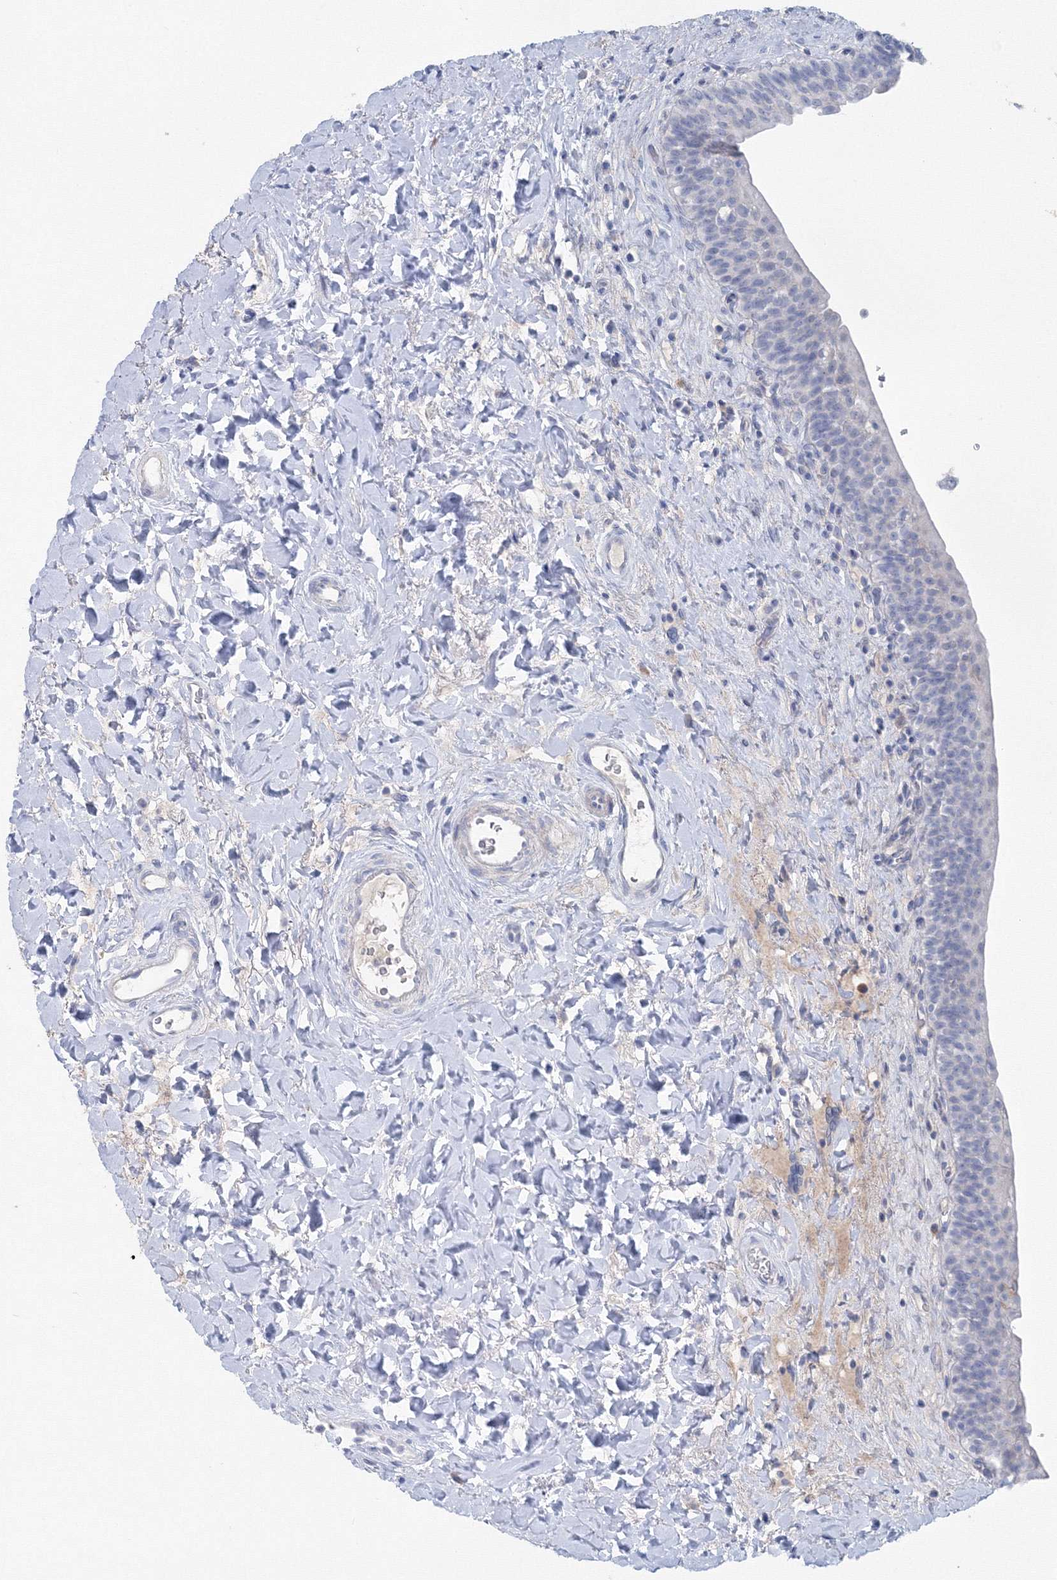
{"staining": {"intensity": "negative", "quantity": "none", "location": "none"}, "tissue": "urinary bladder", "cell_type": "Urothelial cells", "image_type": "normal", "snomed": [{"axis": "morphology", "description": "Normal tissue, NOS"}, {"axis": "topography", "description": "Urinary bladder"}], "caption": "Urothelial cells show no significant positivity in normal urinary bladder. (Stains: DAB IHC with hematoxylin counter stain, Microscopy: brightfield microscopy at high magnification).", "gene": "GCKR", "patient": {"sex": "male", "age": 83}}